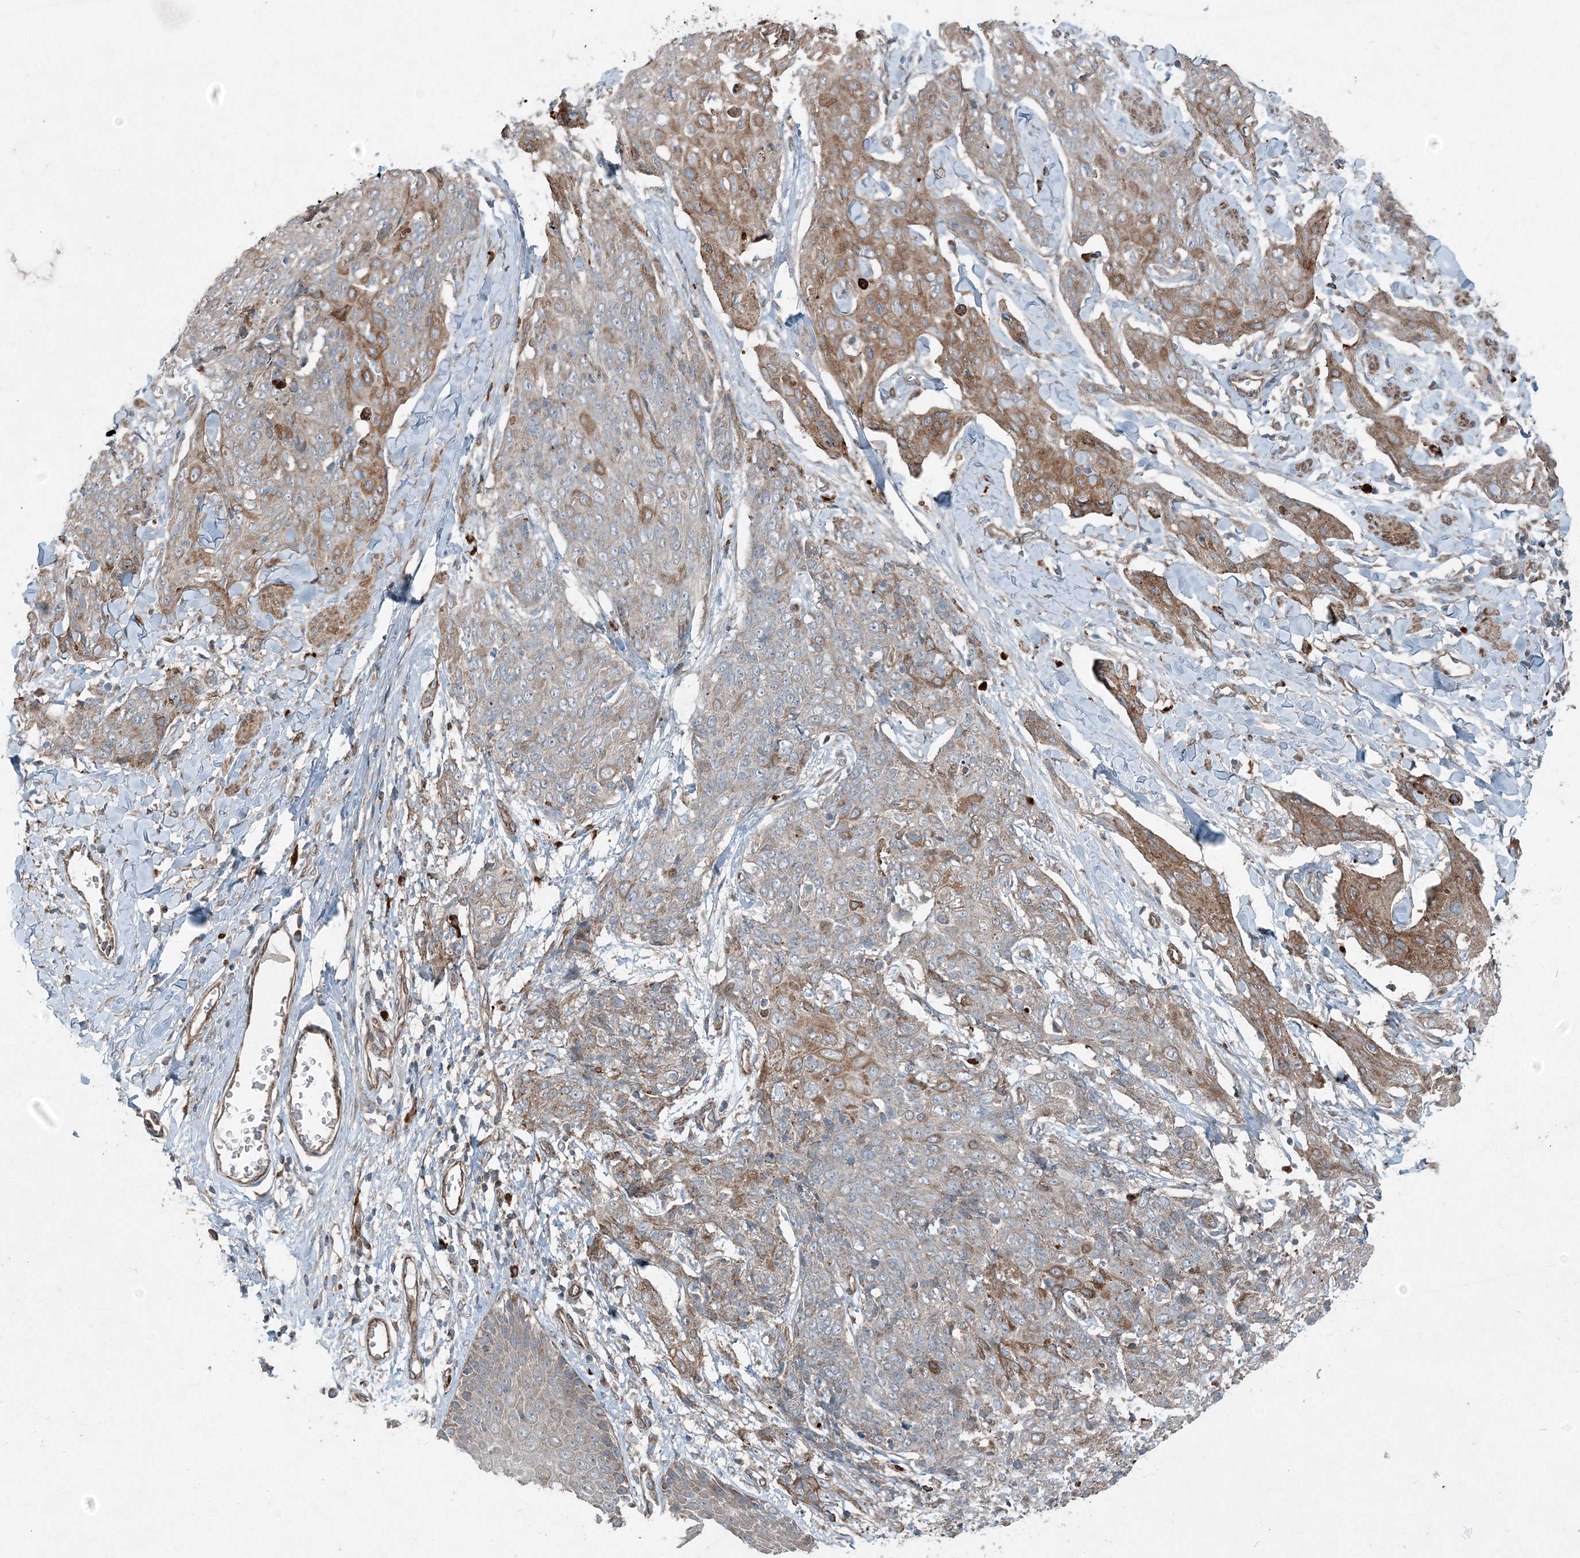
{"staining": {"intensity": "moderate", "quantity": "25%-75%", "location": "cytoplasmic/membranous"}, "tissue": "skin cancer", "cell_type": "Tumor cells", "image_type": "cancer", "snomed": [{"axis": "morphology", "description": "Squamous cell carcinoma, NOS"}, {"axis": "topography", "description": "Skin"}, {"axis": "topography", "description": "Vulva"}], "caption": "This is an image of immunohistochemistry staining of skin cancer (squamous cell carcinoma), which shows moderate staining in the cytoplasmic/membranous of tumor cells.", "gene": "INTU", "patient": {"sex": "female", "age": 85}}